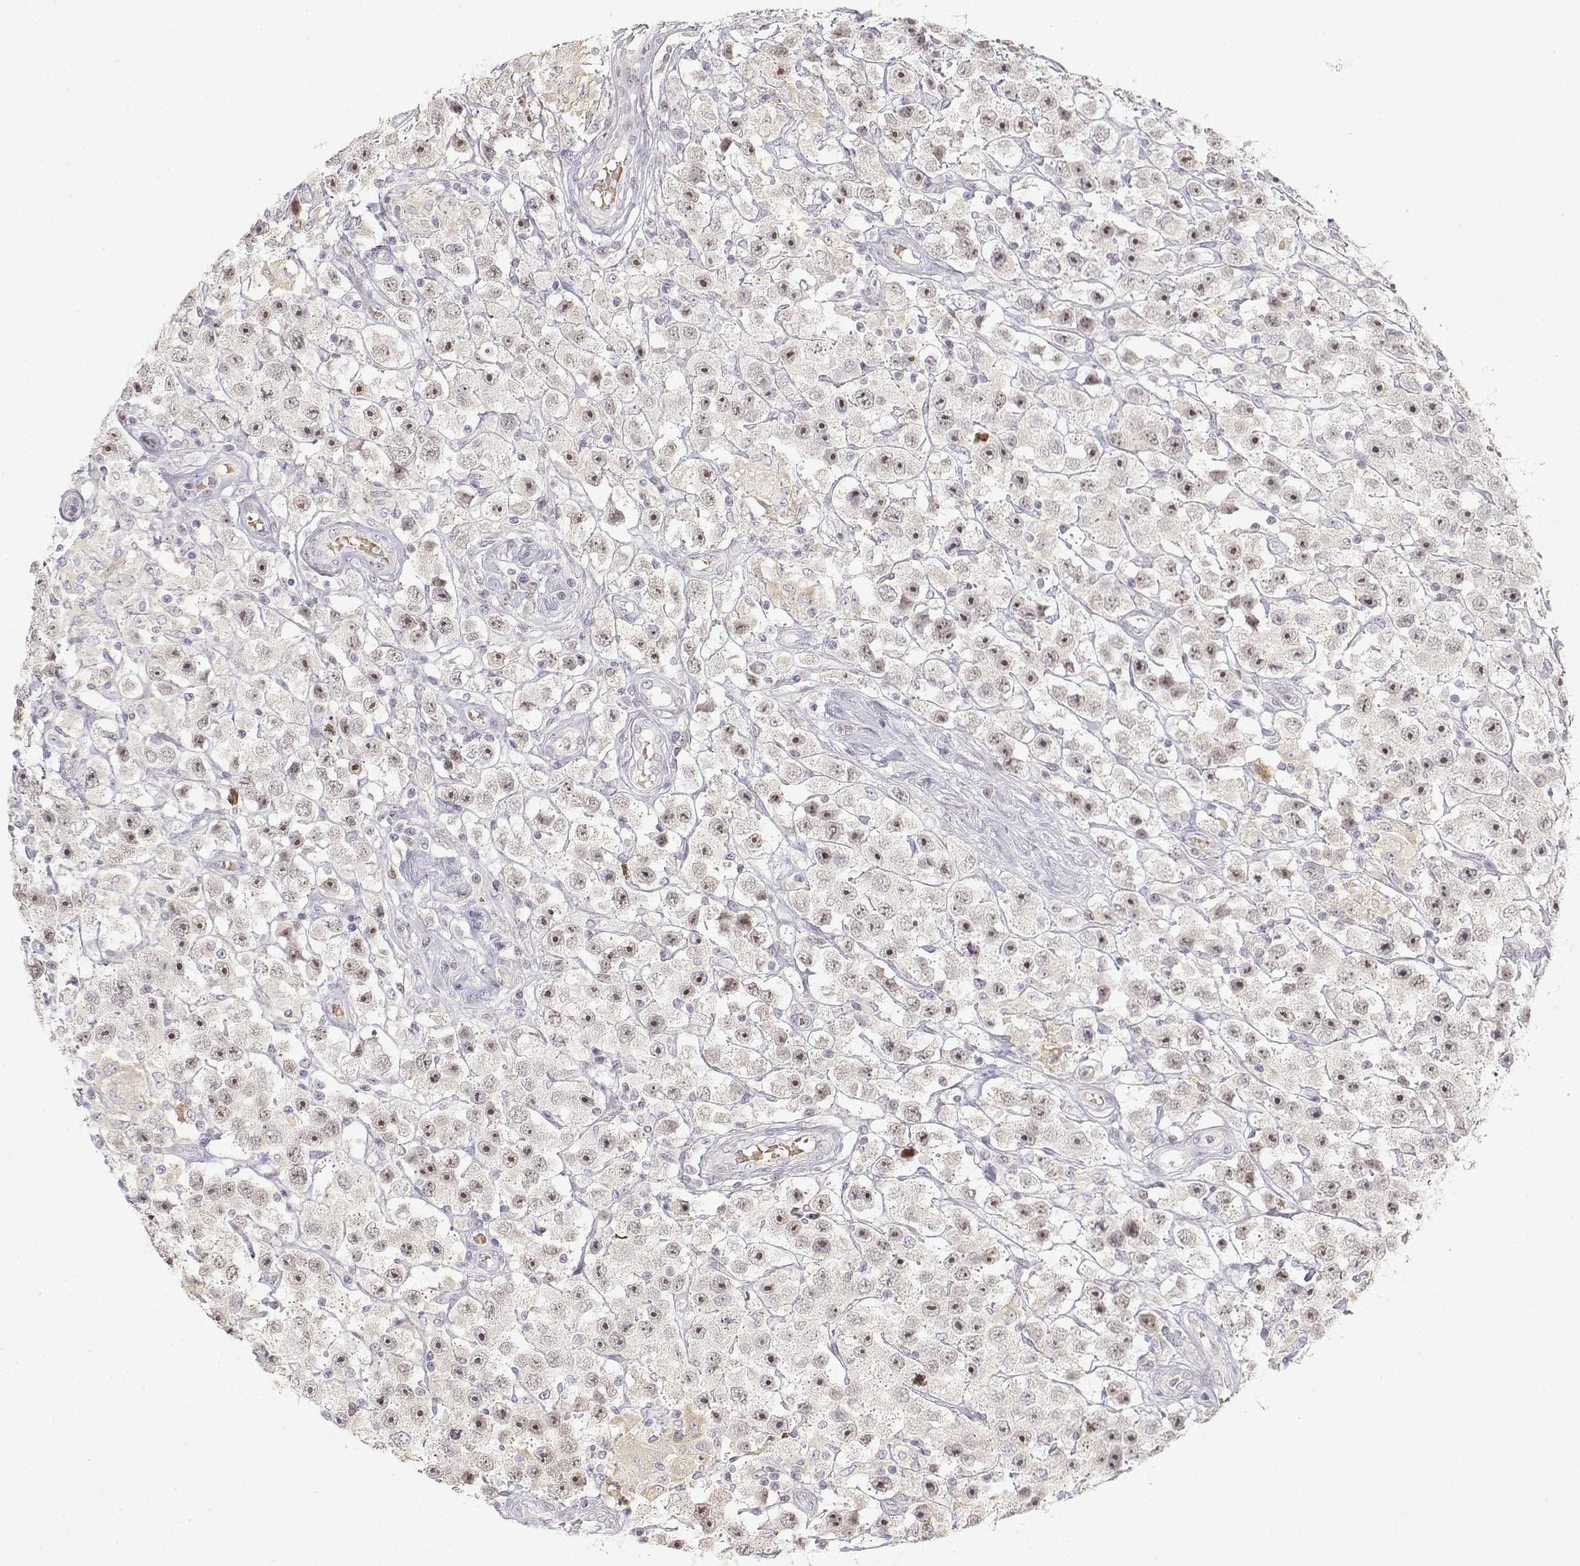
{"staining": {"intensity": "weak", "quantity": "25%-75%", "location": "nuclear"}, "tissue": "testis cancer", "cell_type": "Tumor cells", "image_type": "cancer", "snomed": [{"axis": "morphology", "description": "Seminoma, NOS"}, {"axis": "topography", "description": "Testis"}], "caption": "Protein staining reveals weak nuclear expression in about 25%-75% of tumor cells in testis cancer (seminoma).", "gene": "GLIPR1L2", "patient": {"sex": "male", "age": 45}}